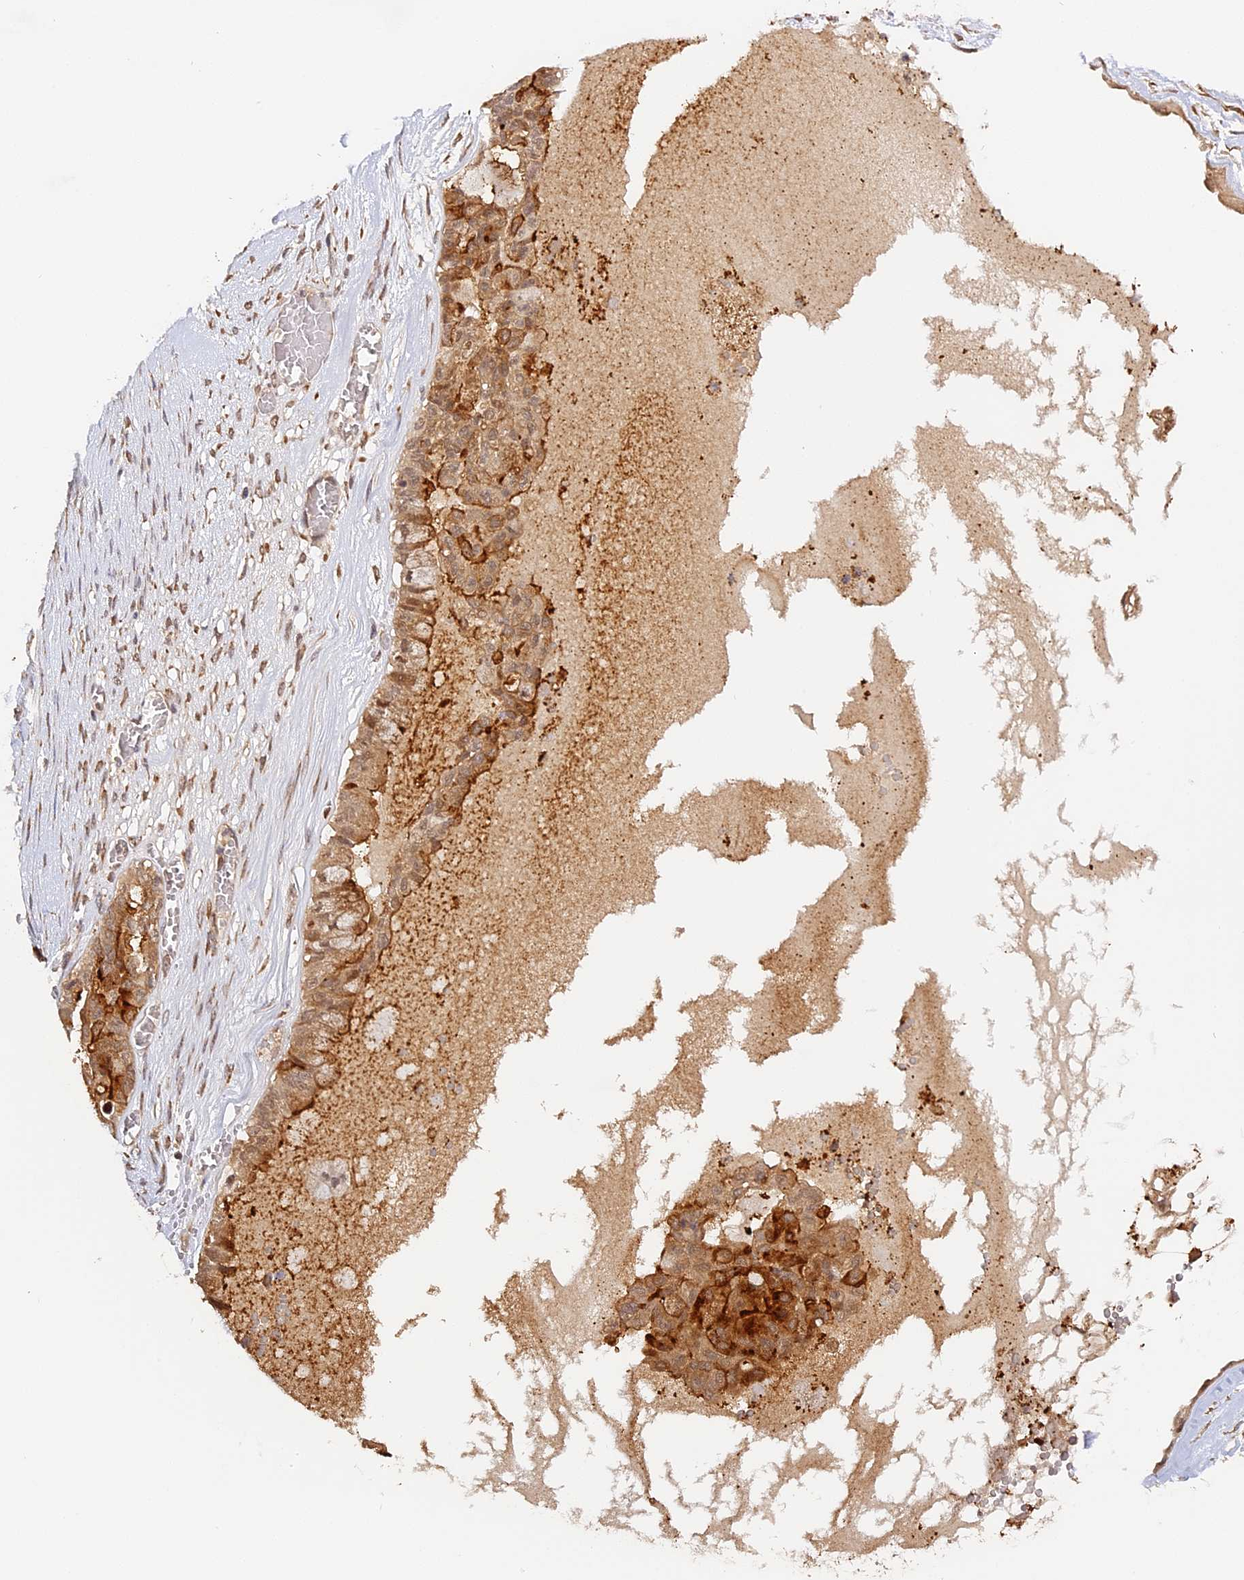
{"staining": {"intensity": "moderate", "quantity": ">75%", "location": "cytoplasmic/membranous"}, "tissue": "ovarian cancer", "cell_type": "Tumor cells", "image_type": "cancer", "snomed": [{"axis": "morphology", "description": "Carcinoma, NOS"}, {"axis": "morphology", "description": "Carcinoma, endometroid"}, {"axis": "topography", "description": "Ovary"}], "caption": "A micrograph of ovarian endometroid carcinoma stained for a protein exhibits moderate cytoplasmic/membranous brown staining in tumor cells. The staining was performed using DAB, with brown indicating positive protein expression. Nuclei are stained blue with hematoxylin.", "gene": "IMPACT", "patient": {"sex": "female", "age": 50}}